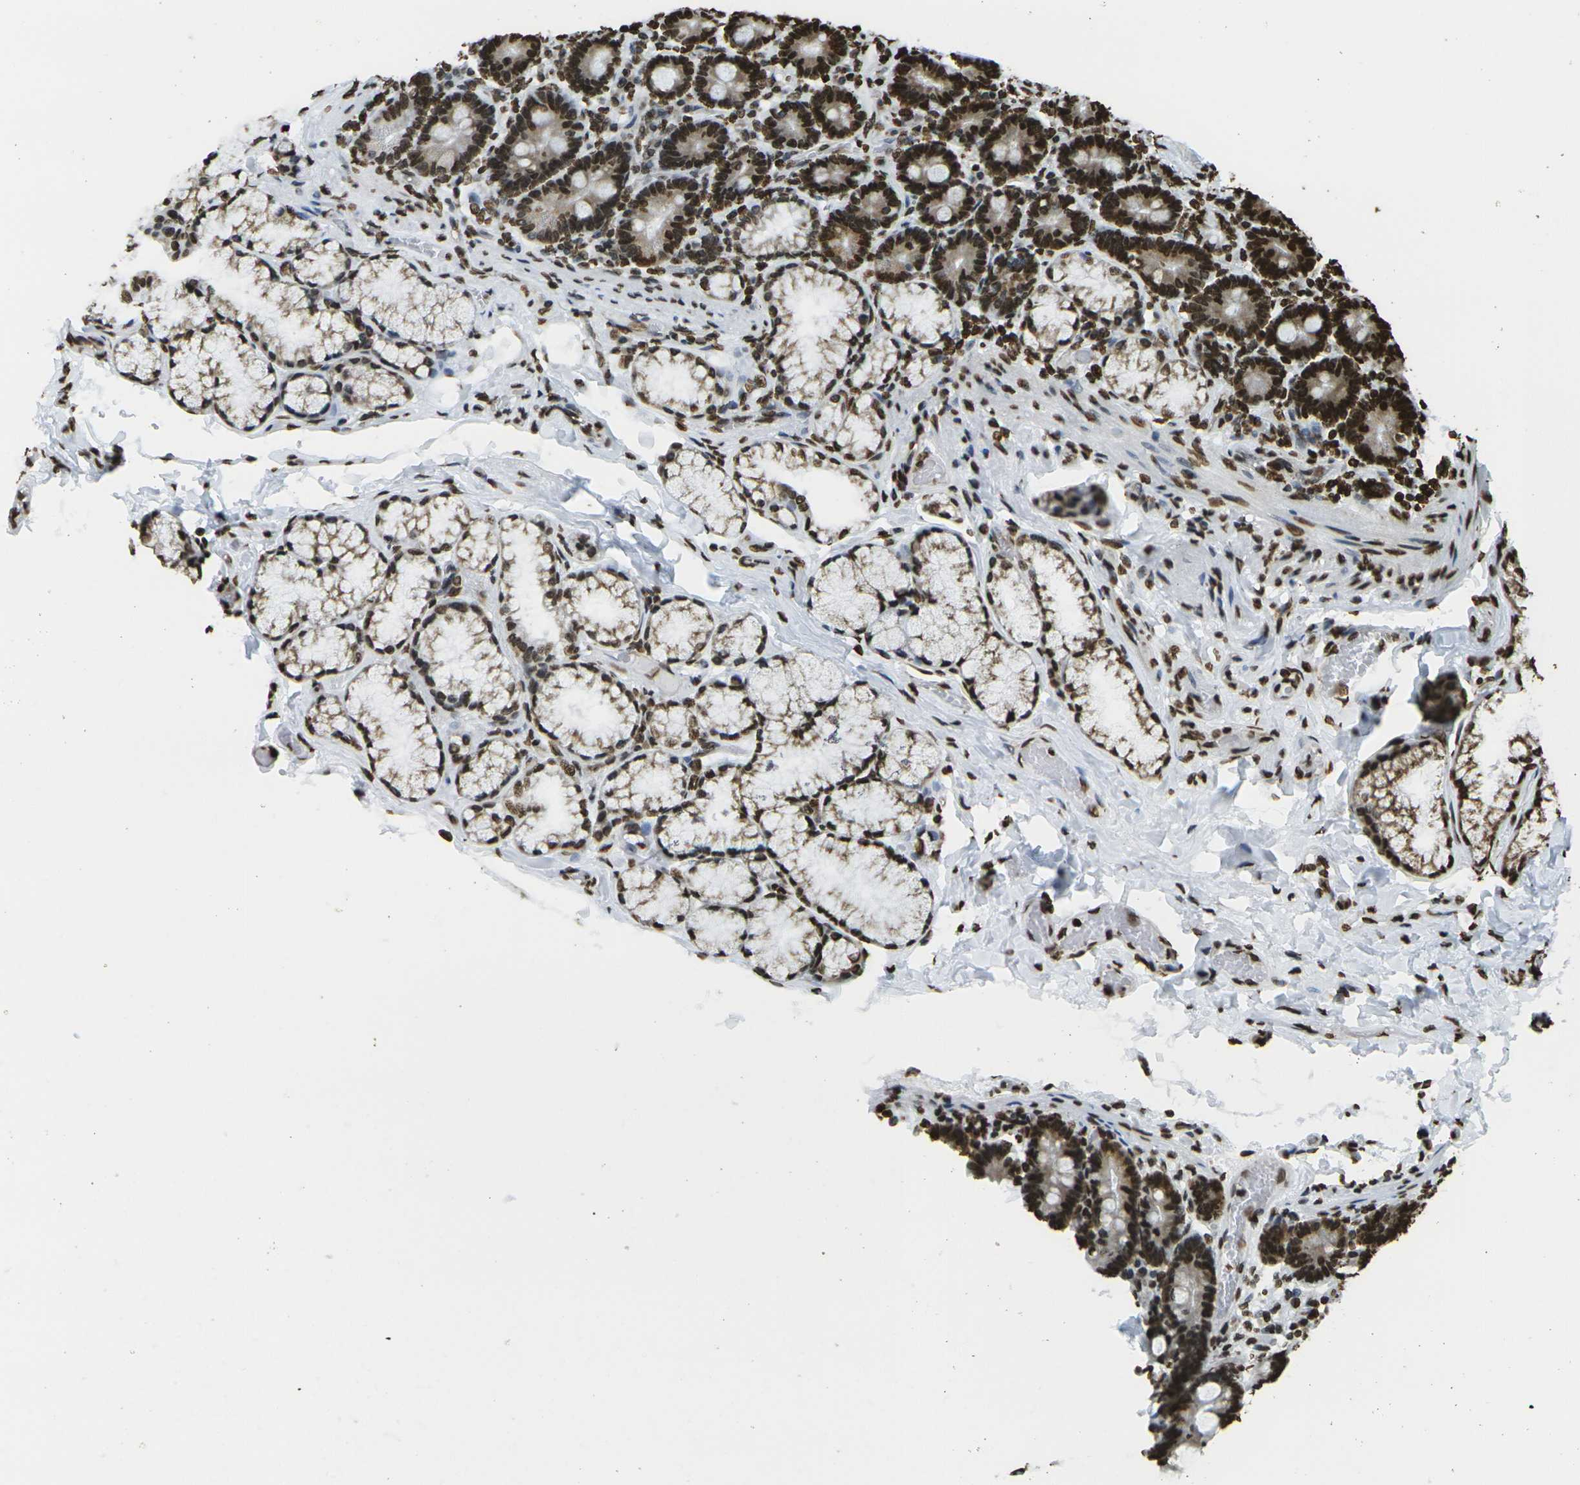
{"staining": {"intensity": "strong", "quantity": ">75%", "location": "nuclear"}, "tissue": "duodenum", "cell_type": "Glandular cells", "image_type": "normal", "snomed": [{"axis": "morphology", "description": "Normal tissue, NOS"}, {"axis": "topography", "description": "Duodenum"}], "caption": "An immunohistochemistry (IHC) micrograph of benign tissue is shown. Protein staining in brown shows strong nuclear positivity in duodenum within glandular cells.", "gene": "H1", "patient": {"sex": "male", "age": 54}}